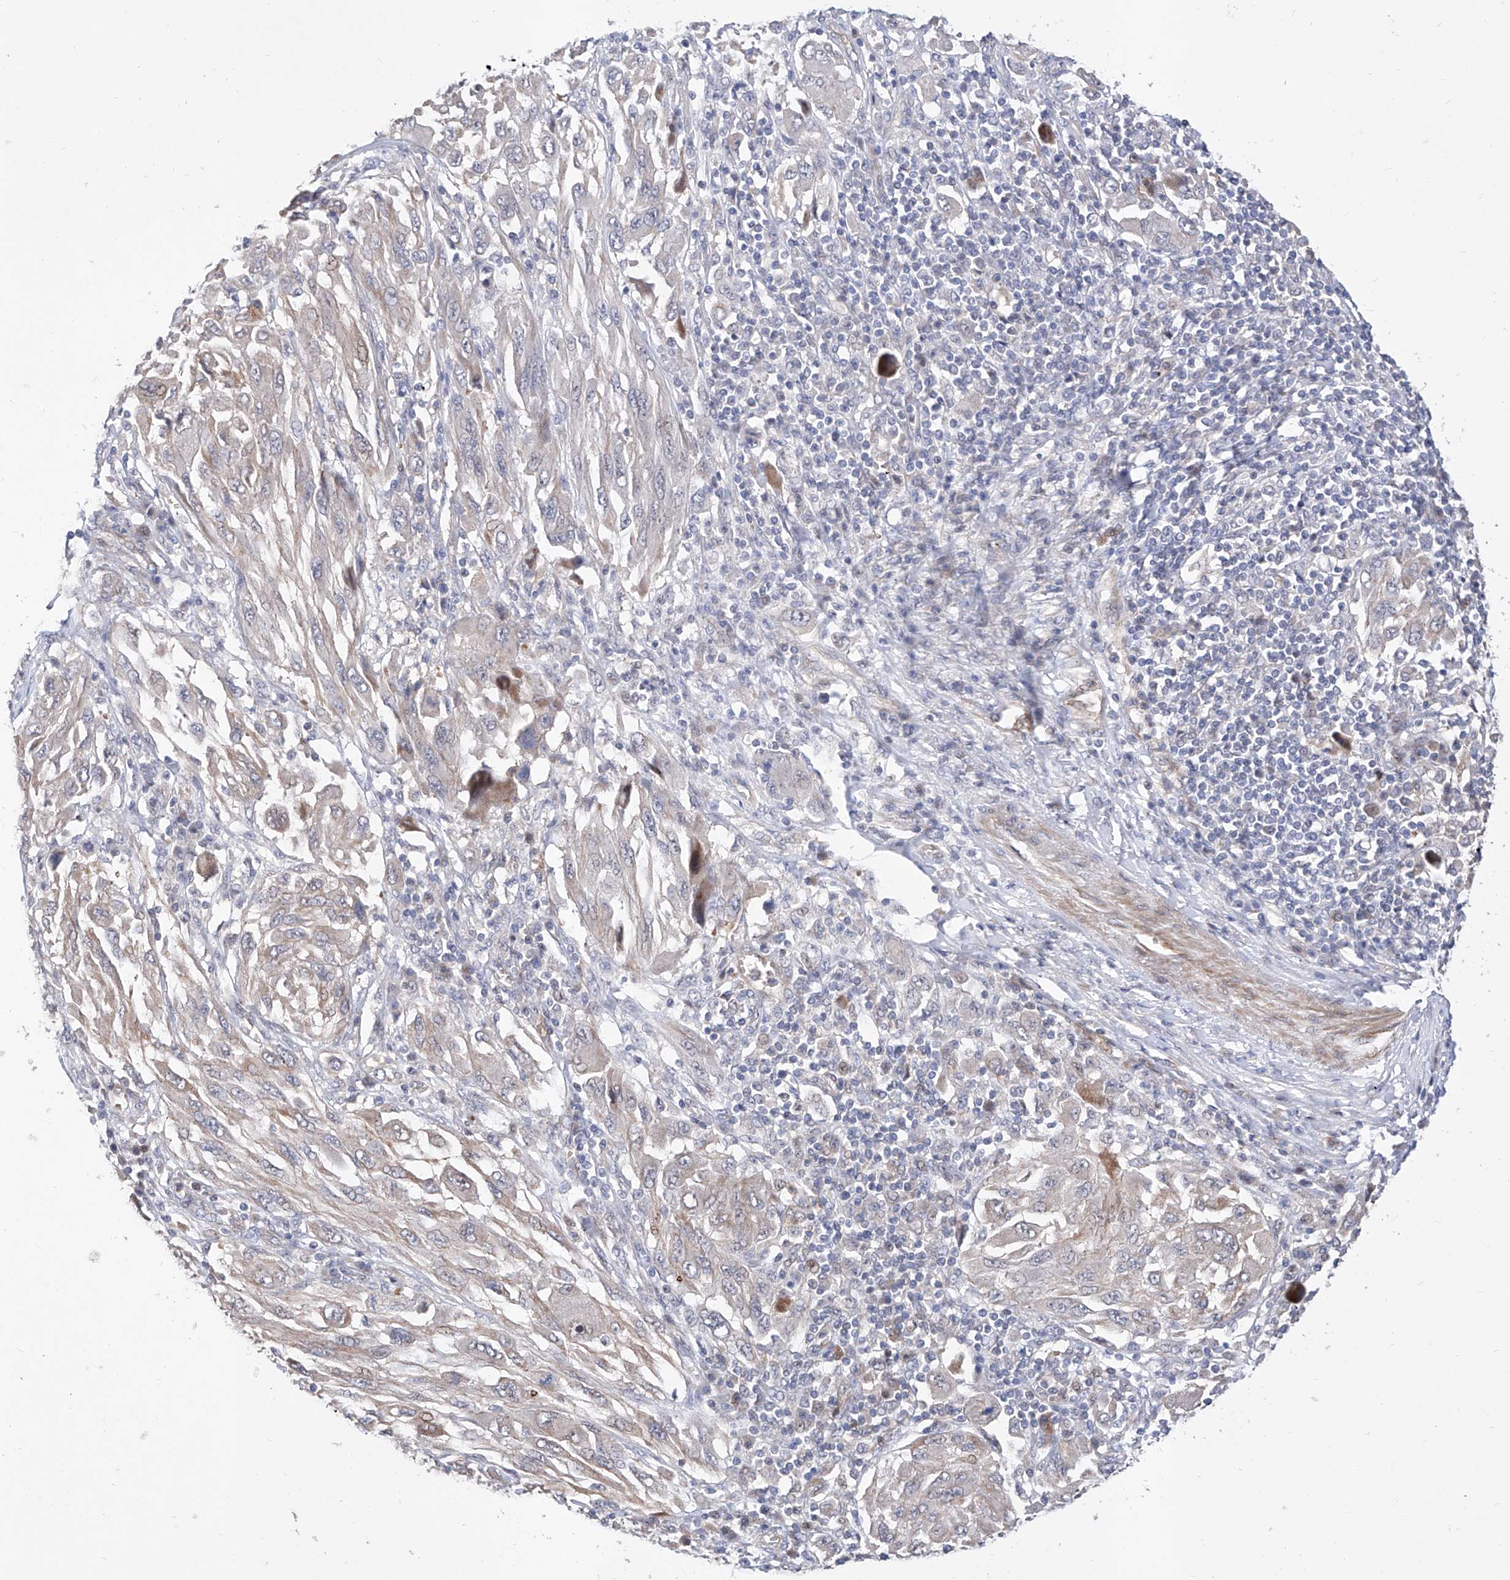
{"staining": {"intensity": "negative", "quantity": "none", "location": "none"}, "tissue": "melanoma", "cell_type": "Tumor cells", "image_type": "cancer", "snomed": [{"axis": "morphology", "description": "Malignant melanoma, NOS"}, {"axis": "topography", "description": "Skin"}], "caption": "DAB (3,3'-diaminobenzidine) immunohistochemical staining of malignant melanoma shows no significant staining in tumor cells.", "gene": "FUCA2", "patient": {"sex": "female", "age": 91}}